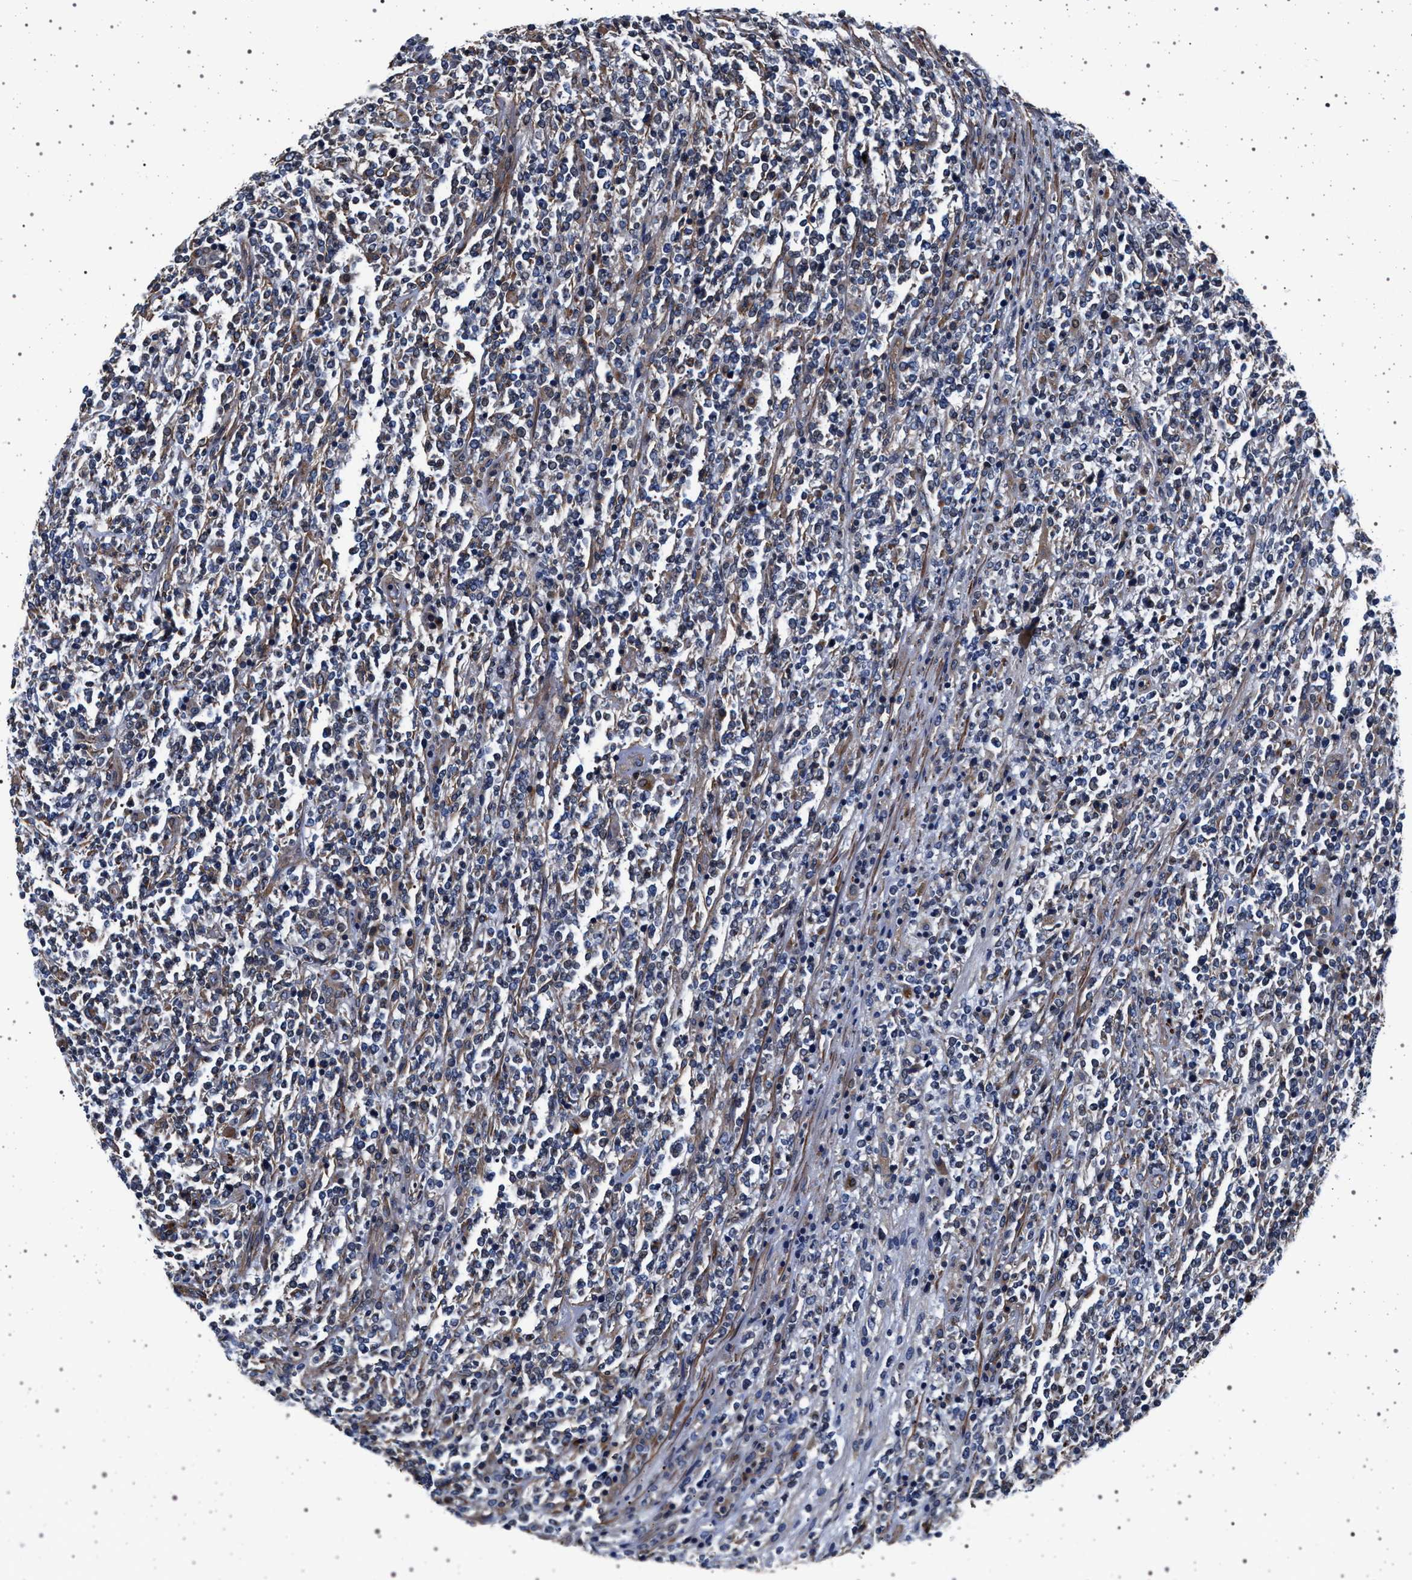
{"staining": {"intensity": "negative", "quantity": "none", "location": "none"}, "tissue": "lymphoma", "cell_type": "Tumor cells", "image_type": "cancer", "snomed": [{"axis": "morphology", "description": "Malignant lymphoma, non-Hodgkin's type, High grade"}, {"axis": "topography", "description": "Soft tissue"}], "caption": "IHC image of malignant lymphoma, non-Hodgkin's type (high-grade) stained for a protein (brown), which exhibits no staining in tumor cells.", "gene": "KCNK6", "patient": {"sex": "male", "age": 18}}